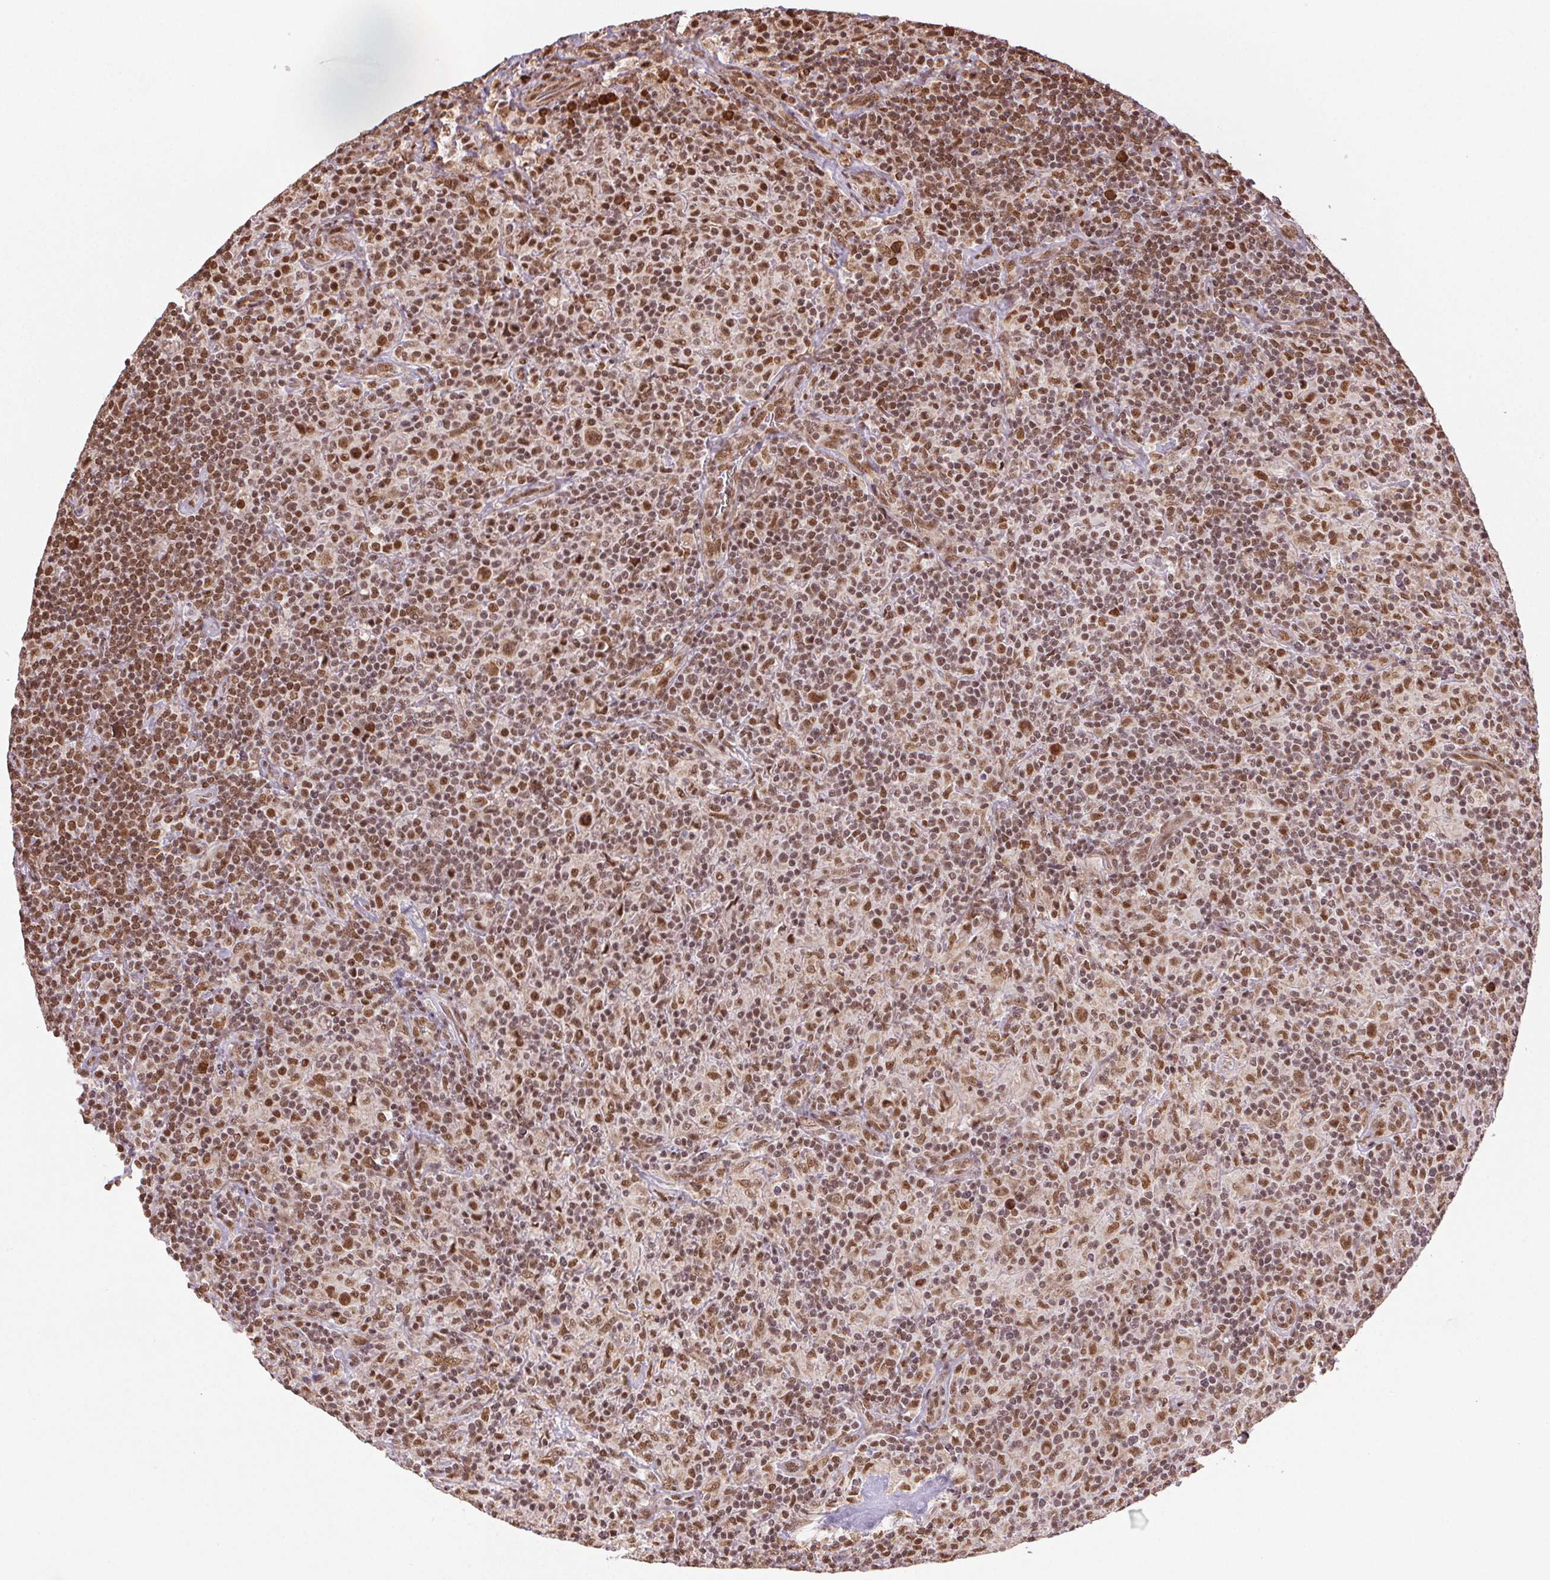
{"staining": {"intensity": "moderate", "quantity": ">75%", "location": "nuclear"}, "tissue": "lymphoma", "cell_type": "Tumor cells", "image_type": "cancer", "snomed": [{"axis": "morphology", "description": "Hodgkin's disease, NOS"}, {"axis": "topography", "description": "Lymph node"}], "caption": "Protein positivity by immunohistochemistry (IHC) reveals moderate nuclear staining in about >75% of tumor cells in lymphoma. The protein of interest is stained brown, and the nuclei are stained in blue (DAB IHC with brightfield microscopy, high magnification).", "gene": "TREML4", "patient": {"sex": "male", "age": 70}}